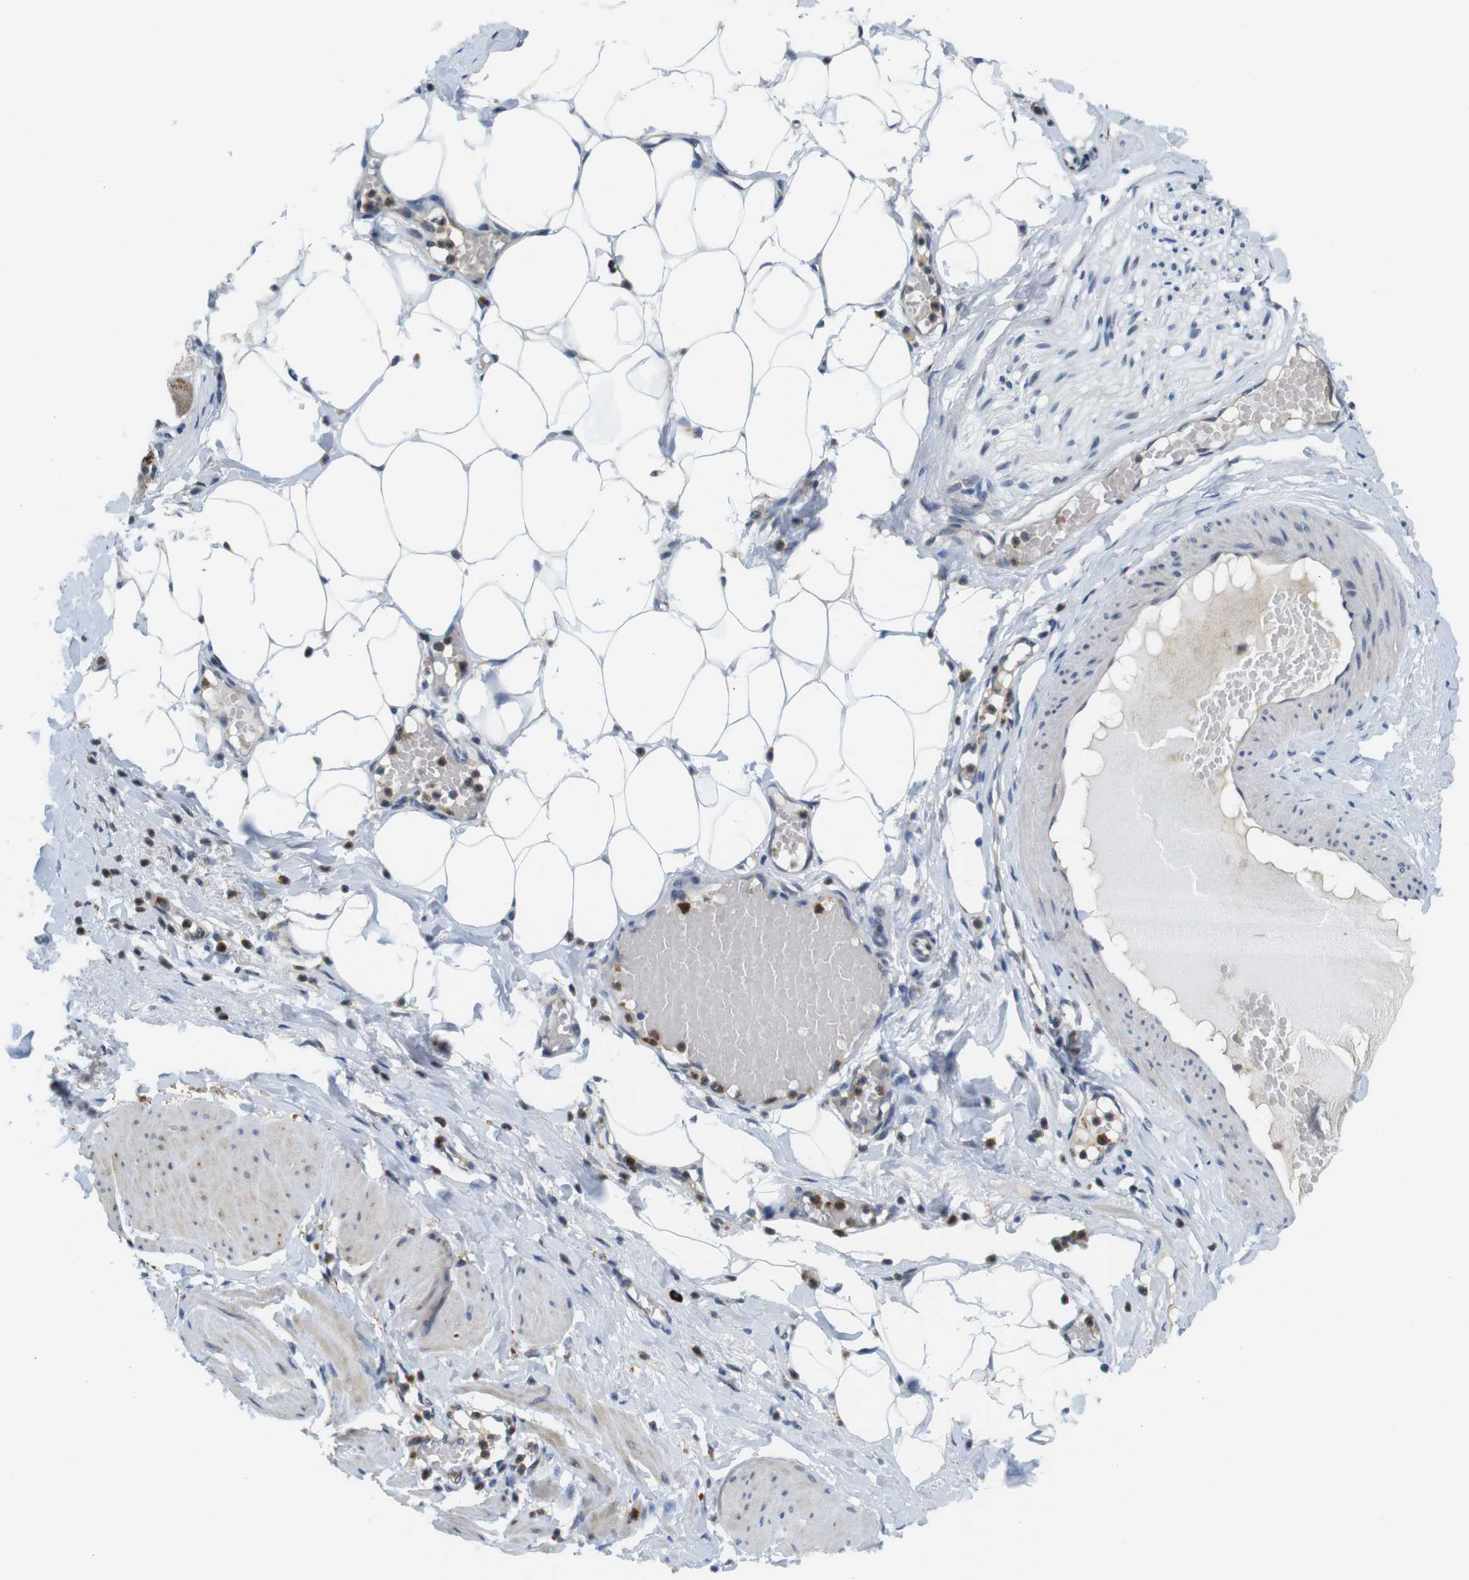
{"staining": {"intensity": "negative", "quantity": "none", "location": "none"}, "tissue": "adipose tissue", "cell_type": "Adipocytes", "image_type": "normal", "snomed": [{"axis": "morphology", "description": "Normal tissue, NOS"}, {"axis": "topography", "description": "Soft tissue"}, {"axis": "topography", "description": "Vascular tissue"}], "caption": "Adipocytes show no significant expression in normal adipose tissue.", "gene": "ZDHHC3", "patient": {"sex": "female", "age": 35}}